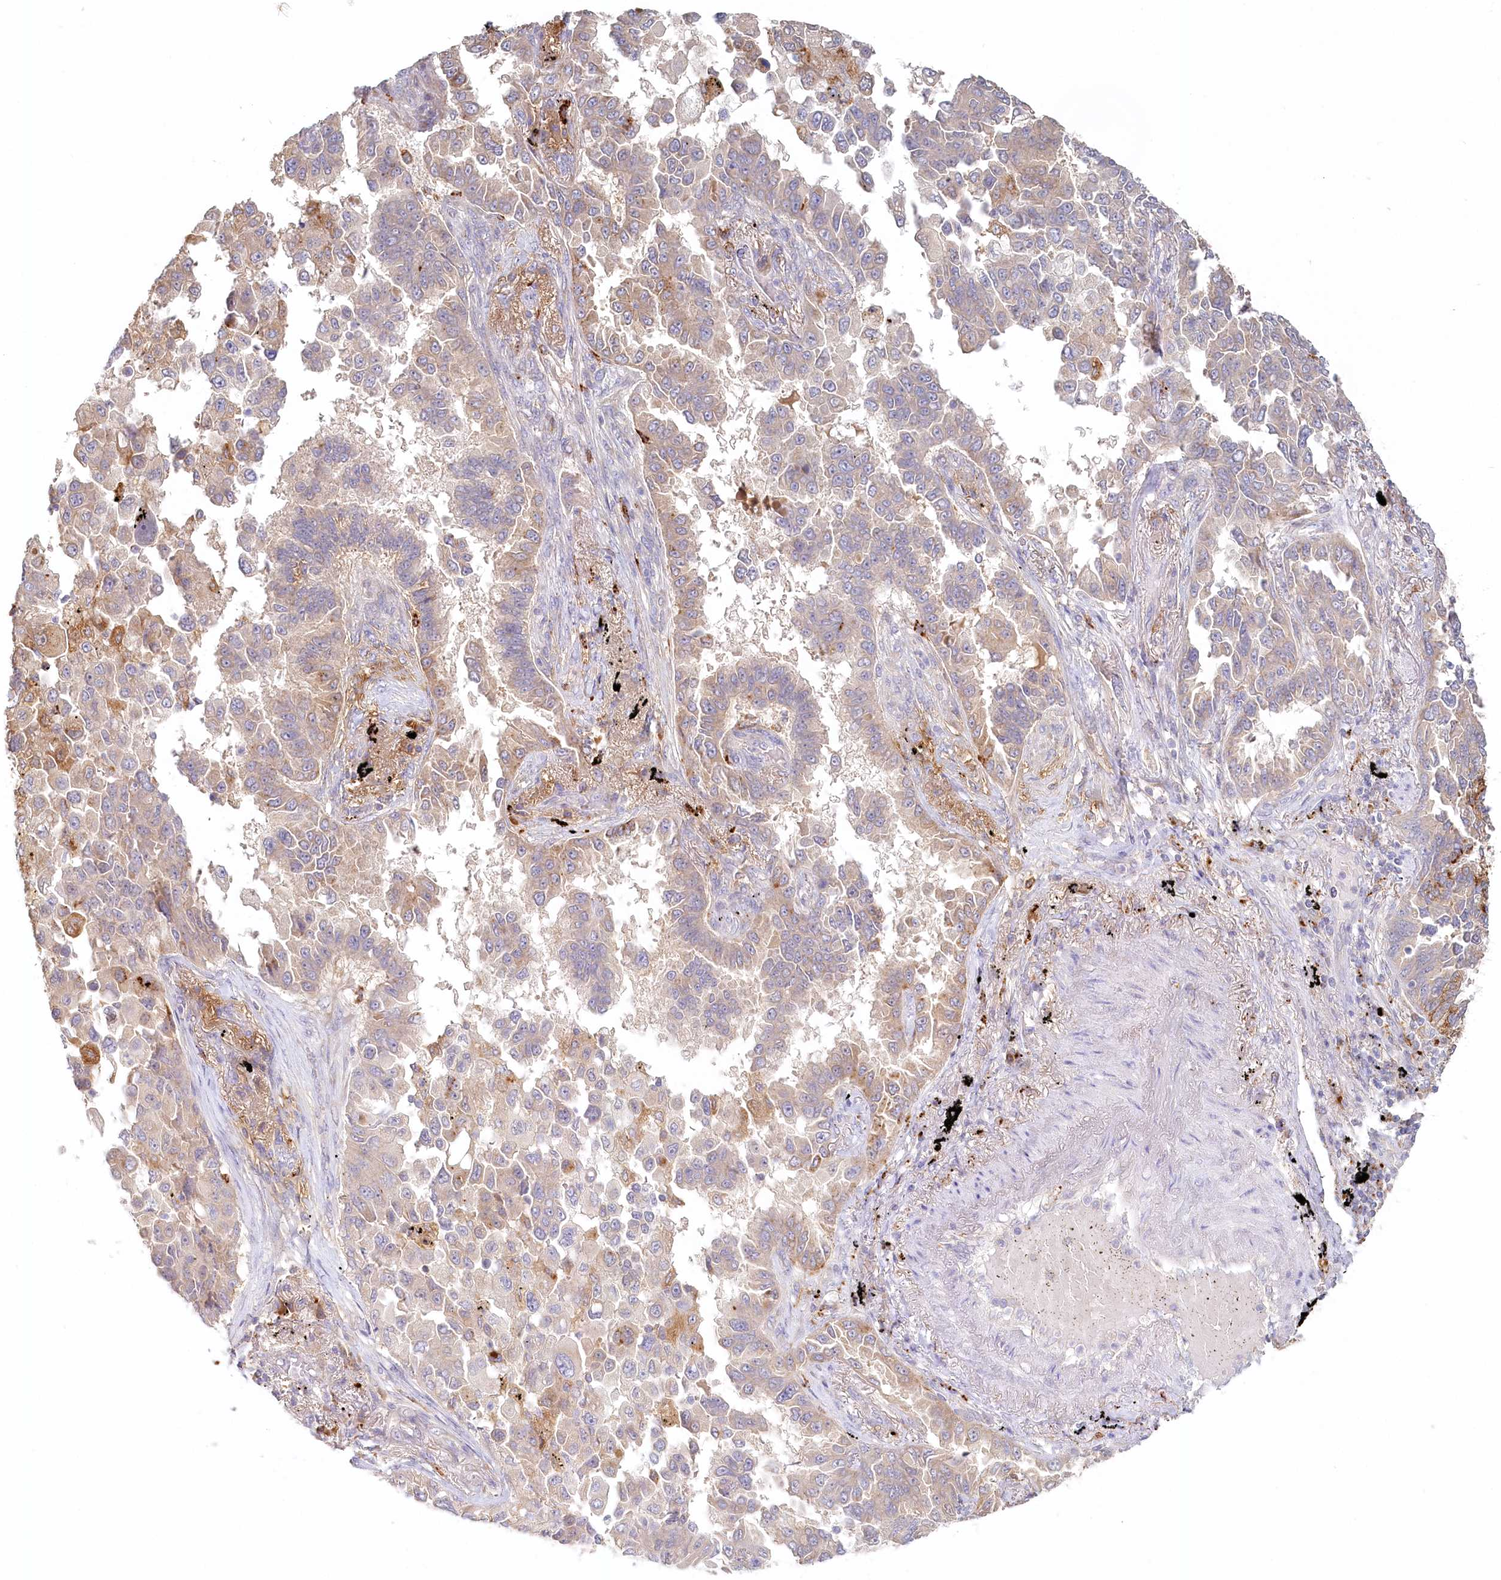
{"staining": {"intensity": "moderate", "quantity": "<25%", "location": "cytoplasmic/membranous"}, "tissue": "lung cancer", "cell_type": "Tumor cells", "image_type": "cancer", "snomed": [{"axis": "morphology", "description": "Adenocarcinoma, NOS"}, {"axis": "topography", "description": "Lung"}], "caption": "Immunohistochemical staining of lung adenocarcinoma demonstrates moderate cytoplasmic/membranous protein positivity in approximately <25% of tumor cells. The staining was performed using DAB (3,3'-diaminobenzidine) to visualize the protein expression in brown, while the nuclei were stained in blue with hematoxylin (Magnification: 20x).", "gene": "VSIG1", "patient": {"sex": "female", "age": 67}}